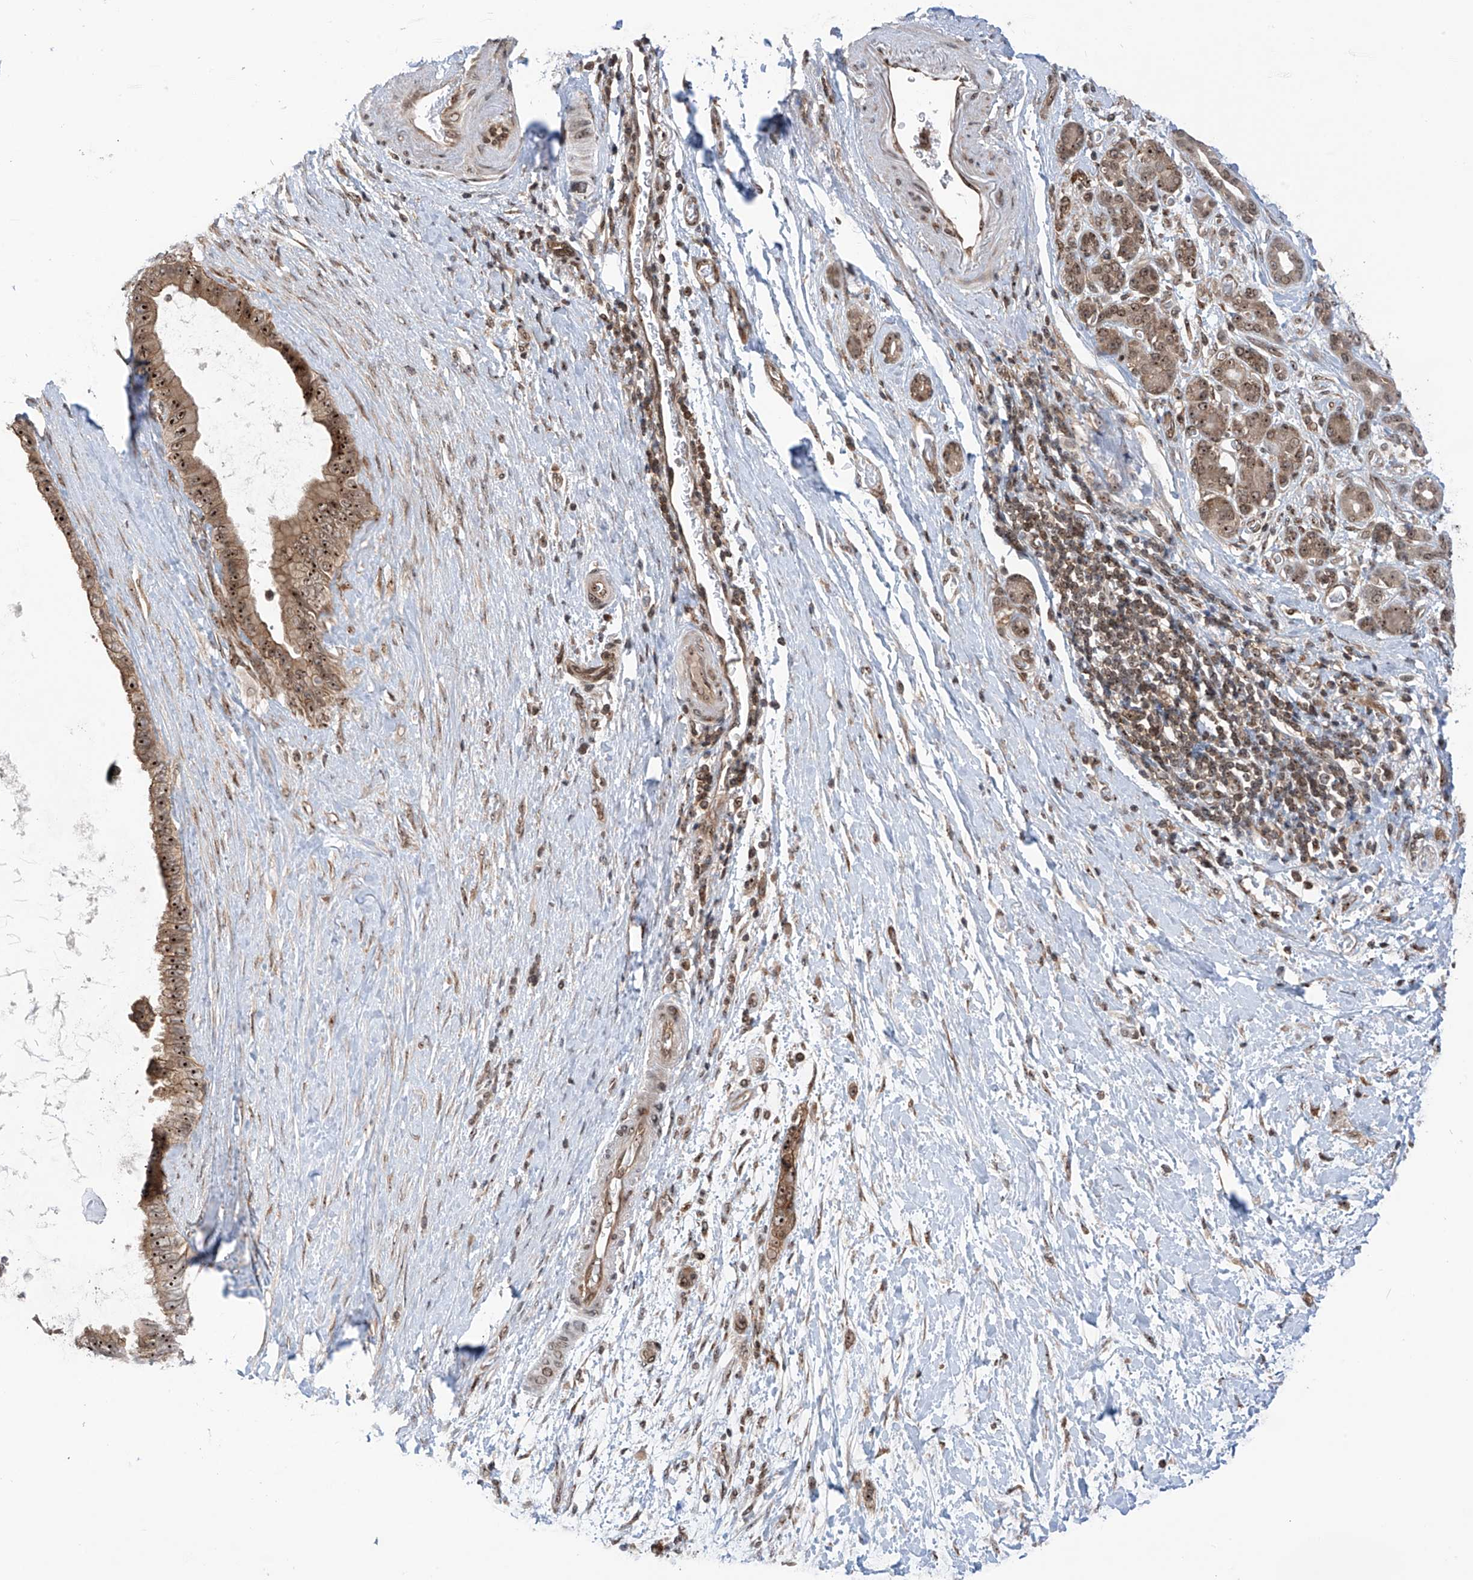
{"staining": {"intensity": "strong", "quantity": ">75%", "location": "nuclear"}, "tissue": "pancreatic cancer", "cell_type": "Tumor cells", "image_type": "cancer", "snomed": [{"axis": "morphology", "description": "Adenocarcinoma, NOS"}, {"axis": "topography", "description": "Pancreas"}], "caption": "Protein expression analysis of adenocarcinoma (pancreatic) exhibits strong nuclear staining in approximately >75% of tumor cells.", "gene": "C1orf131", "patient": {"sex": "female", "age": 72}}